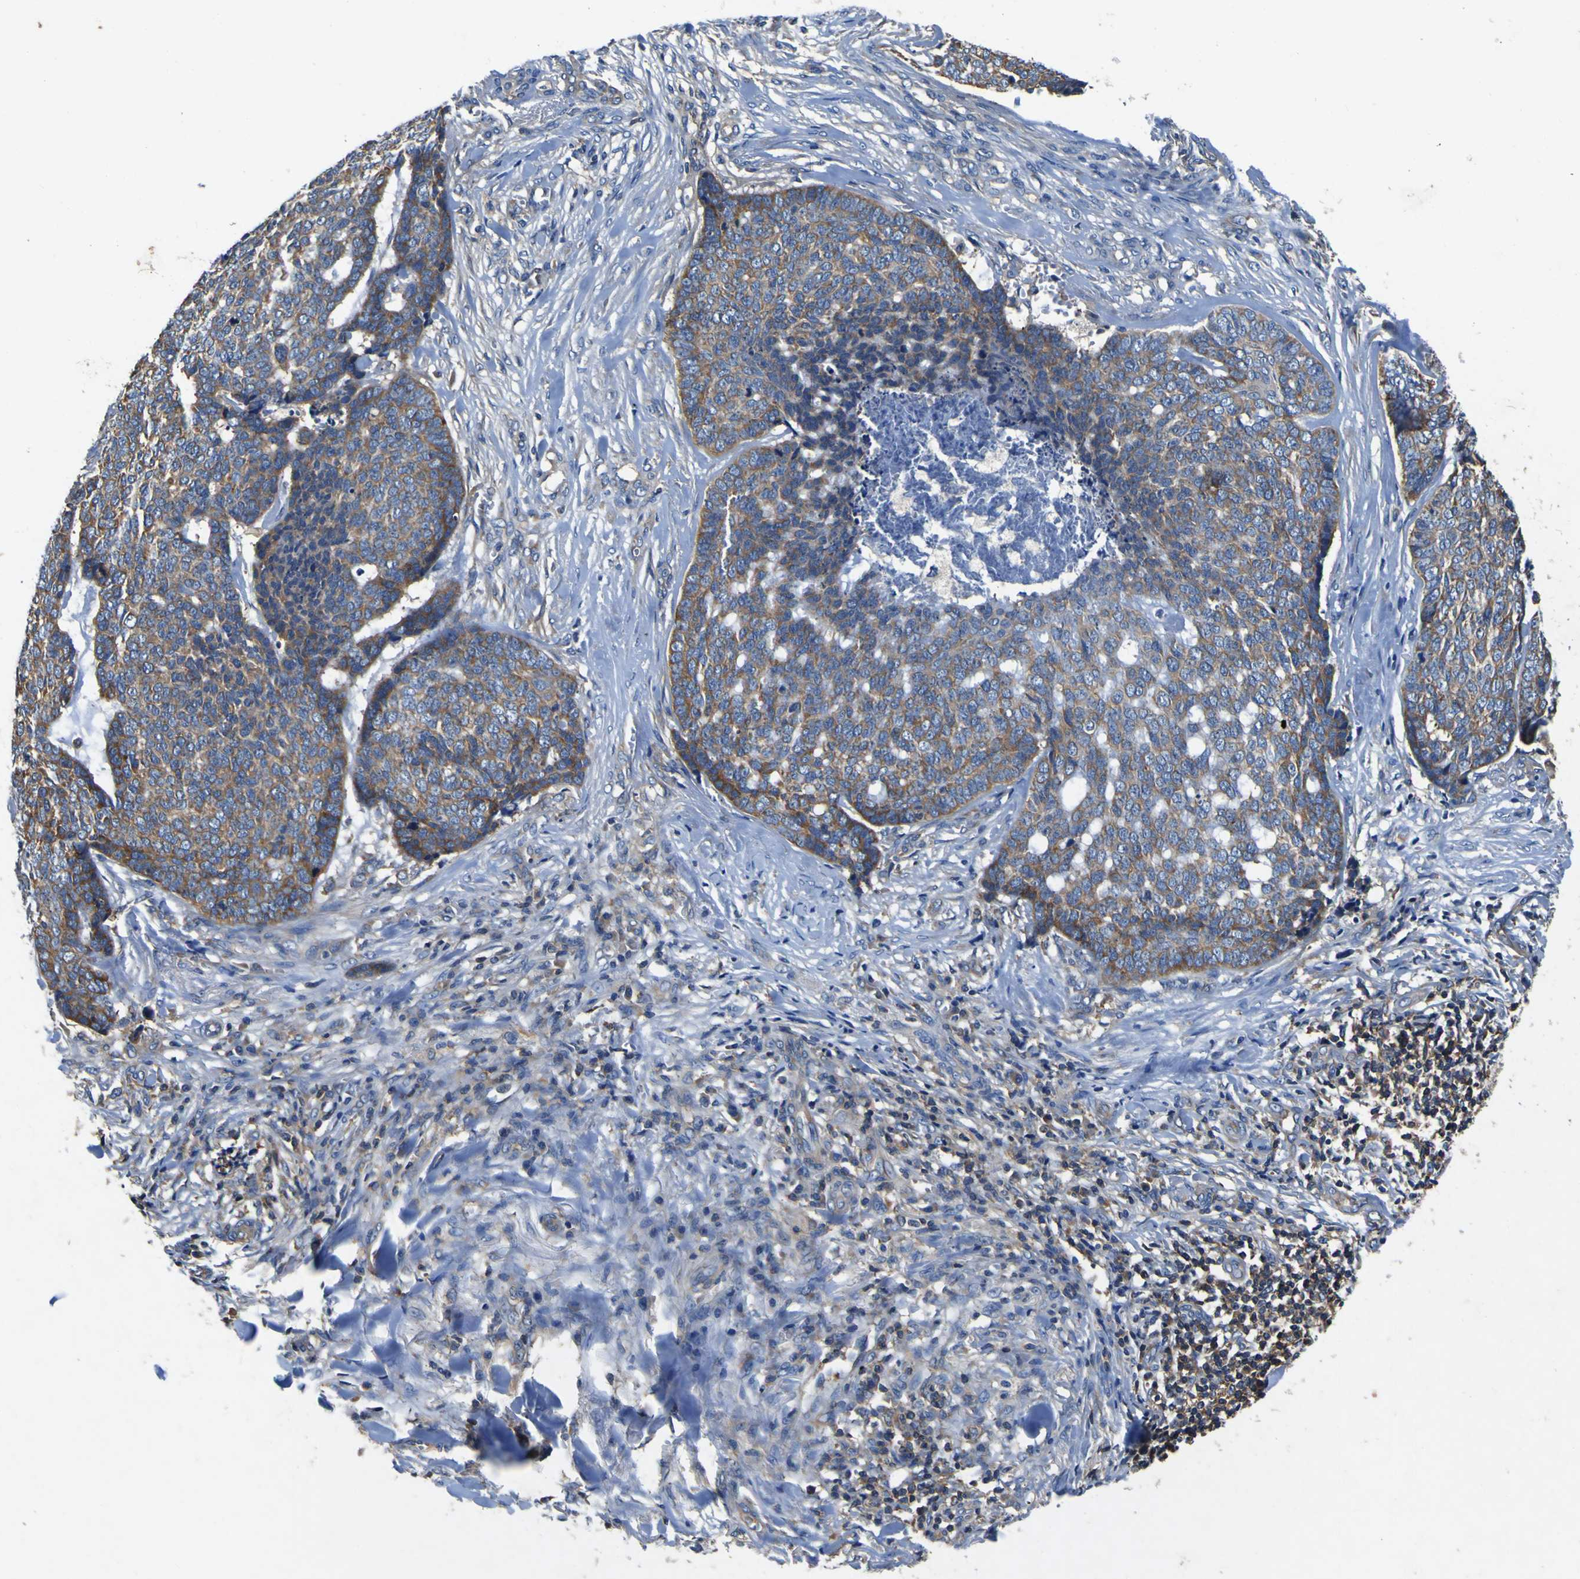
{"staining": {"intensity": "weak", "quantity": ">75%", "location": "cytoplasmic/membranous"}, "tissue": "skin cancer", "cell_type": "Tumor cells", "image_type": "cancer", "snomed": [{"axis": "morphology", "description": "Basal cell carcinoma"}, {"axis": "topography", "description": "Skin"}], "caption": "A brown stain highlights weak cytoplasmic/membranous expression of a protein in human basal cell carcinoma (skin) tumor cells.", "gene": "CNR2", "patient": {"sex": "male", "age": 84}}